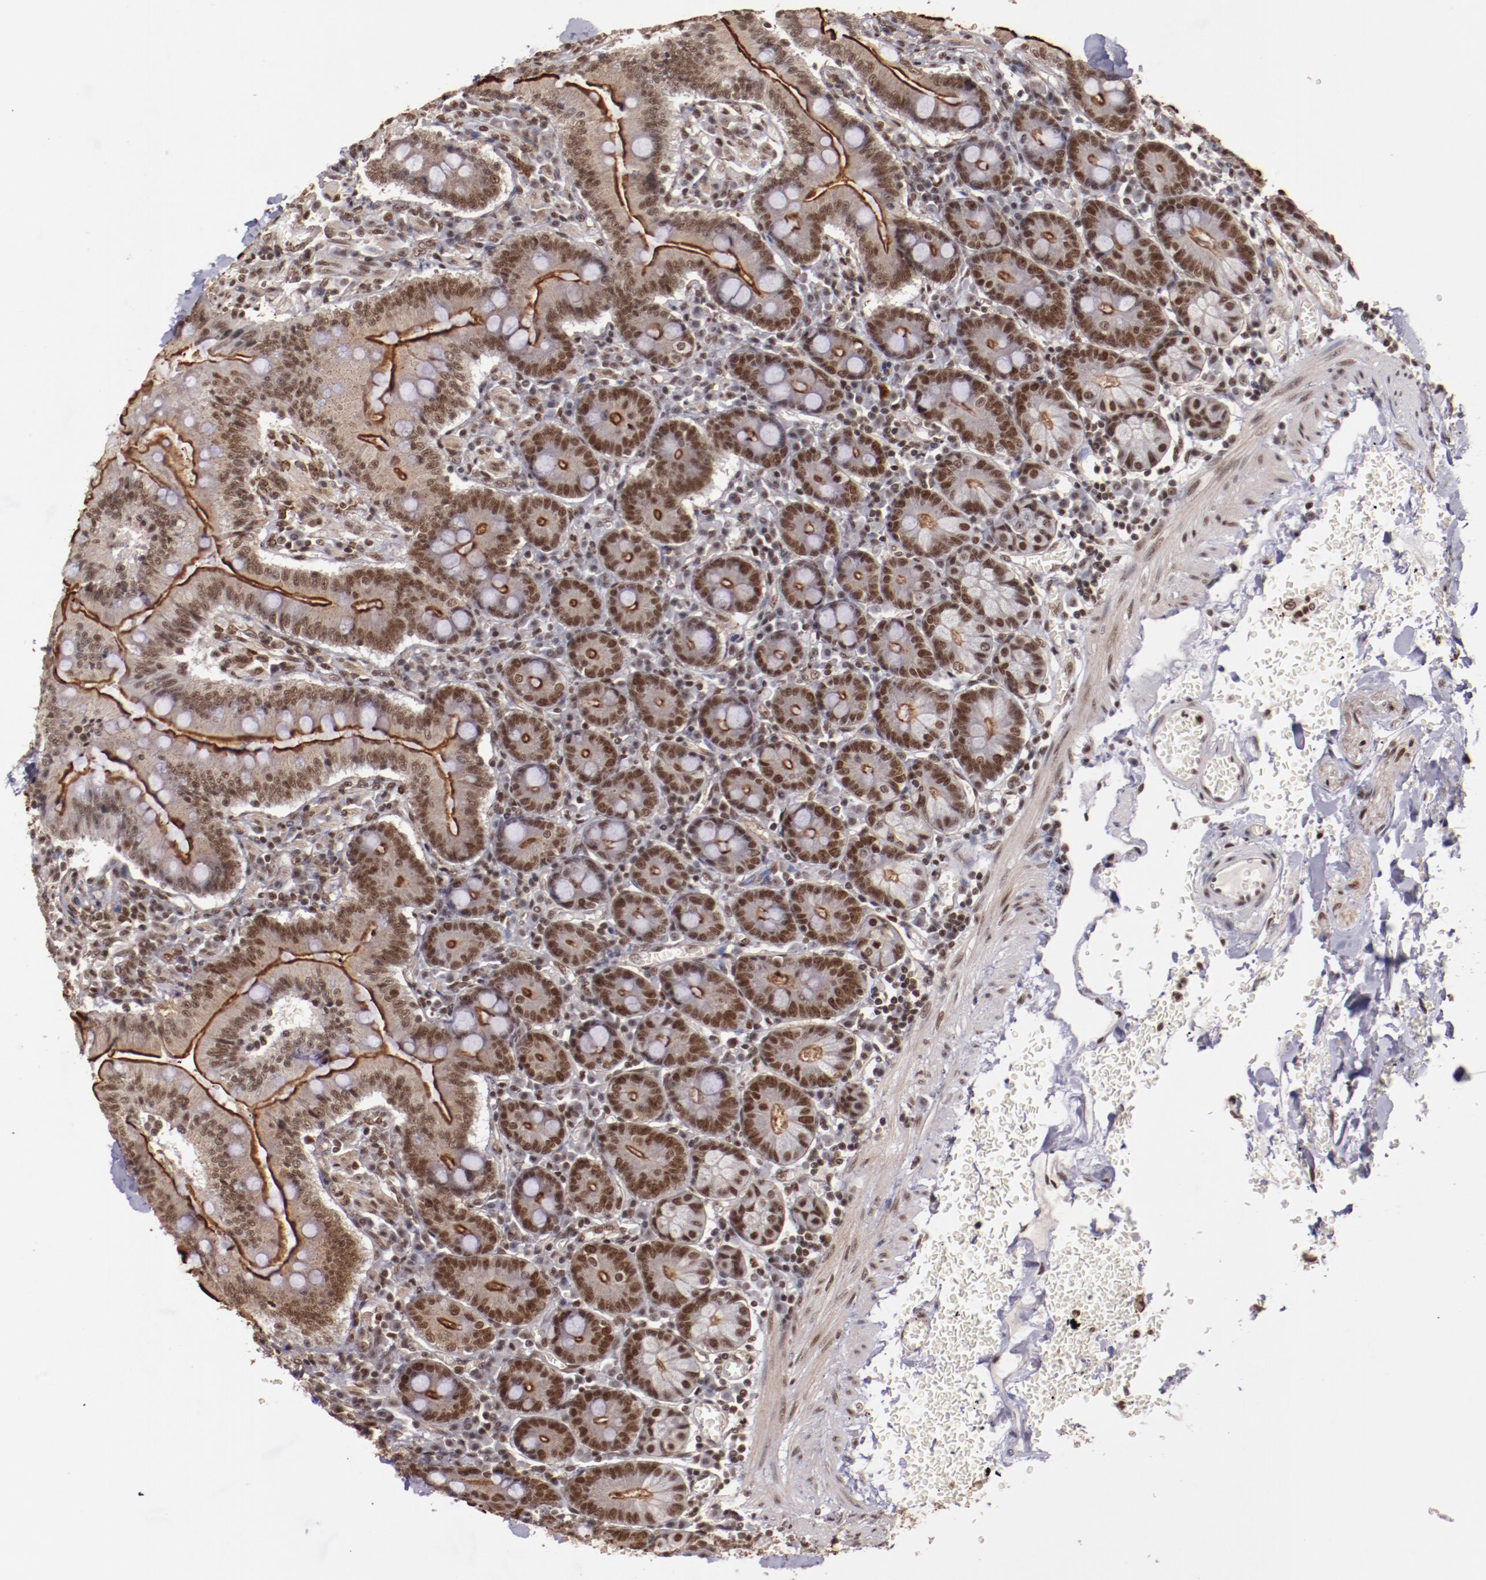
{"staining": {"intensity": "strong", "quantity": "25%-75%", "location": "cytoplasmic/membranous,nuclear"}, "tissue": "small intestine", "cell_type": "Glandular cells", "image_type": "normal", "snomed": [{"axis": "morphology", "description": "Normal tissue, NOS"}, {"axis": "topography", "description": "Small intestine"}], "caption": "Strong cytoplasmic/membranous,nuclear positivity is identified in about 25%-75% of glandular cells in benign small intestine. (Brightfield microscopy of DAB IHC at high magnification).", "gene": "STAG2", "patient": {"sex": "male", "age": 71}}